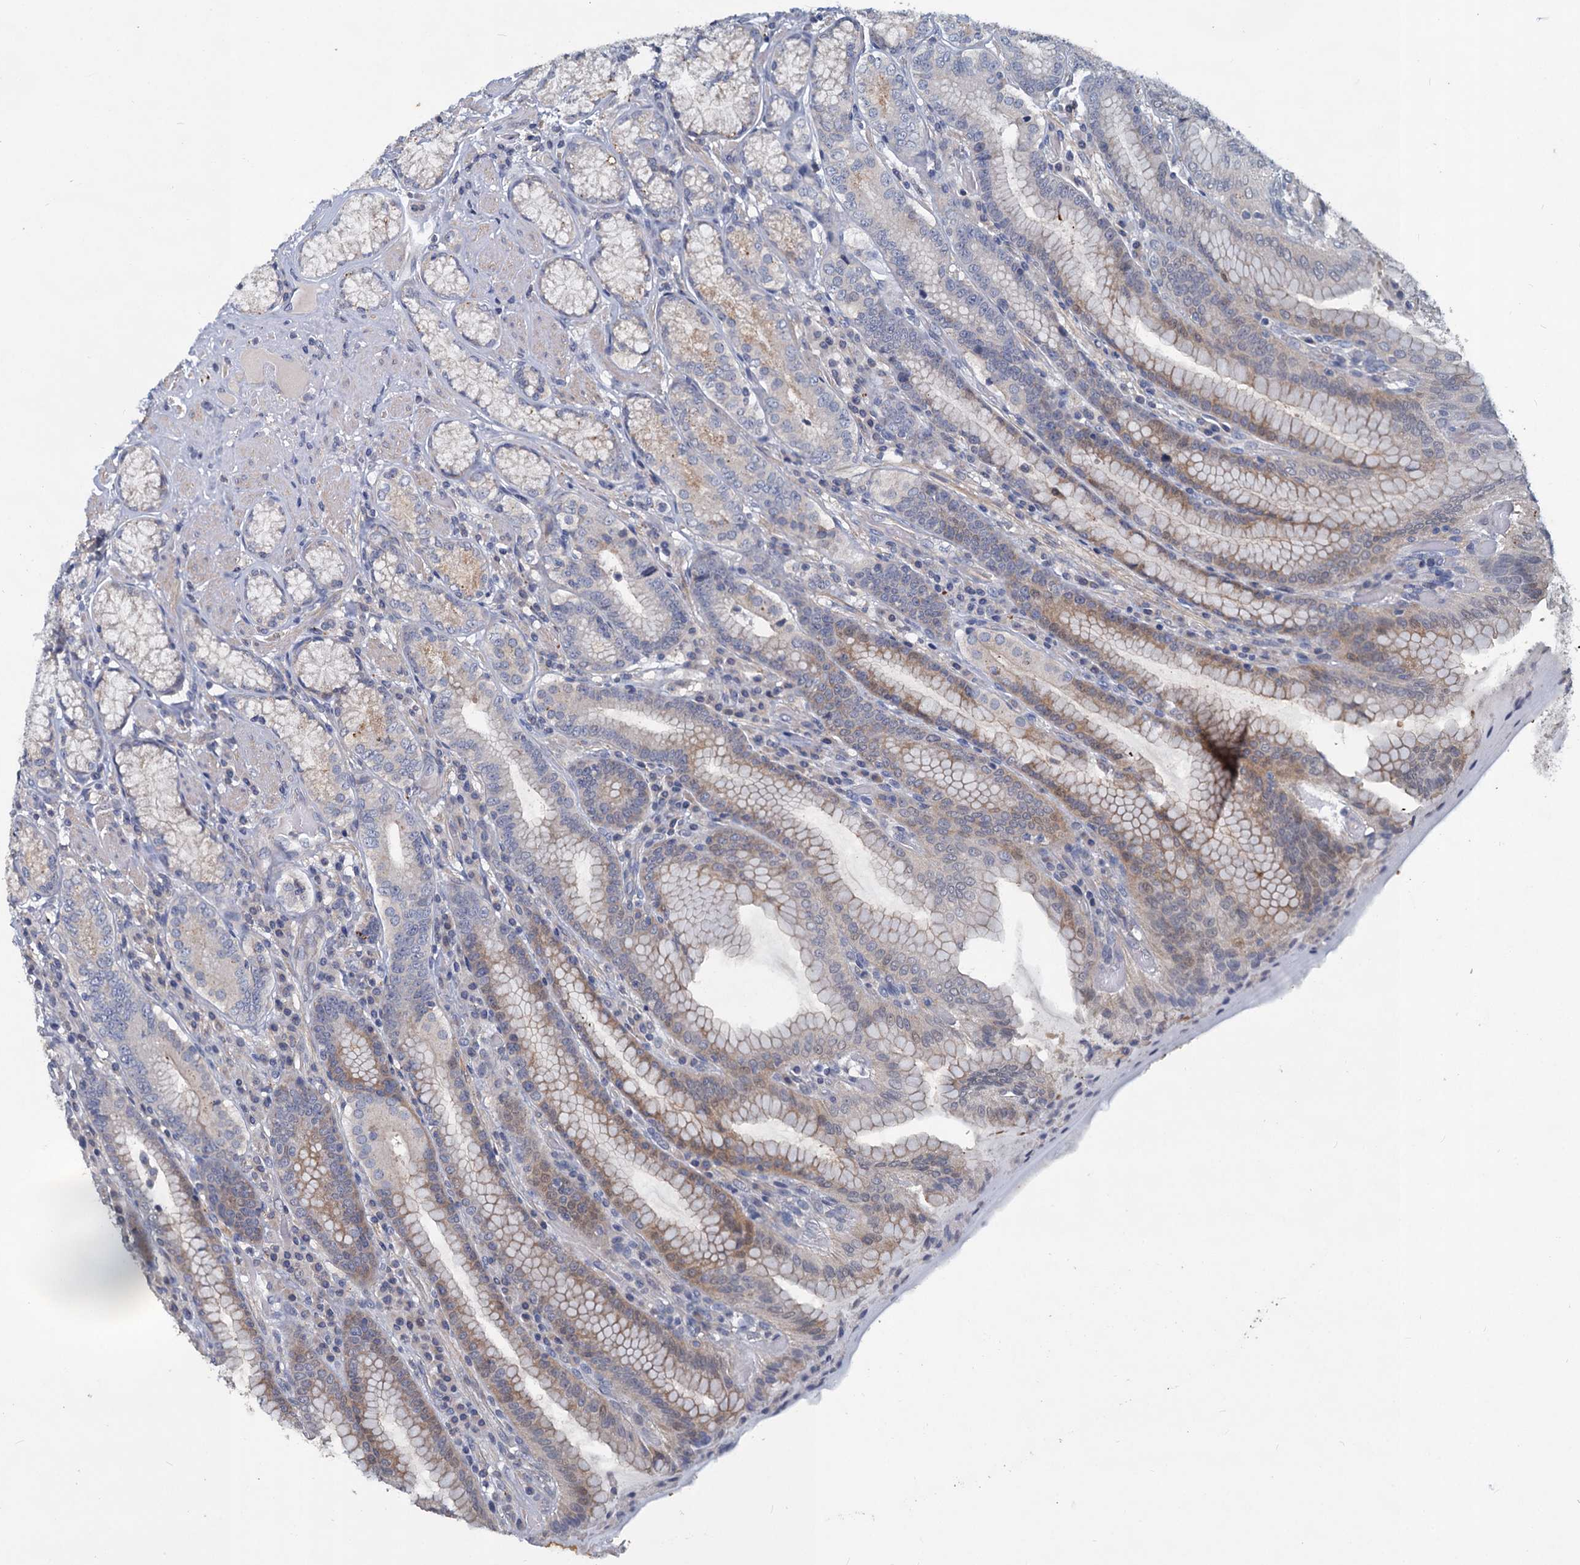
{"staining": {"intensity": "moderate", "quantity": "25%-75%", "location": "cytoplasmic/membranous"}, "tissue": "stomach", "cell_type": "Glandular cells", "image_type": "normal", "snomed": [{"axis": "morphology", "description": "Normal tissue, NOS"}, {"axis": "topography", "description": "Stomach, upper"}, {"axis": "topography", "description": "Stomach, lower"}], "caption": "A medium amount of moderate cytoplasmic/membranous expression is appreciated in about 25%-75% of glandular cells in normal stomach. Using DAB (brown) and hematoxylin (blue) stains, captured at high magnification using brightfield microscopy.", "gene": "SLC2A7", "patient": {"sex": "female", "age": 76}}